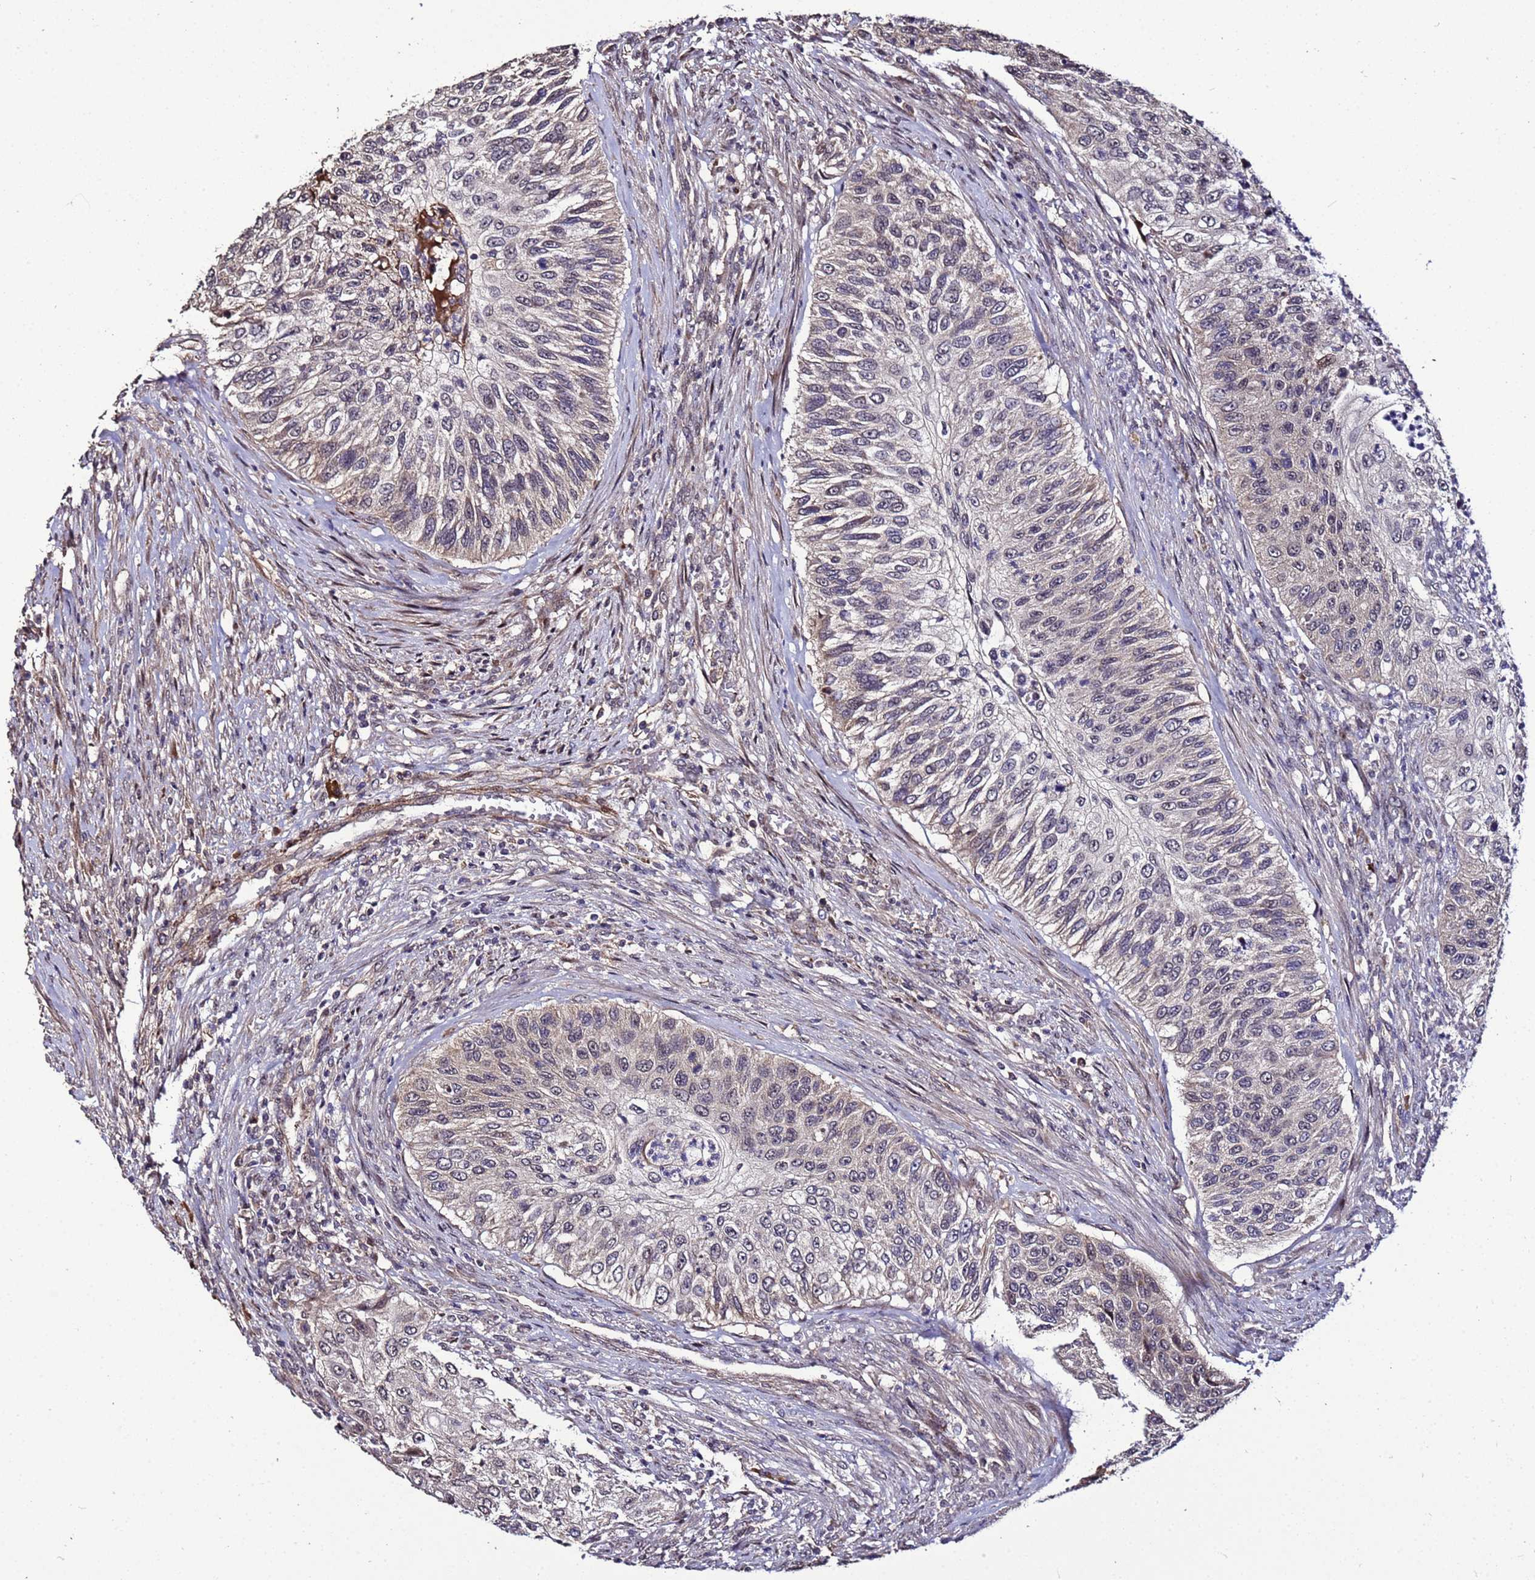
{"staining": {"intensity": "negative", "quantity": "none", "location": "none"}, "tissue": "urothelial cancer", "cell_type": "Tumor cells", "image_type": "cancer", "snomed": [{"axis": "morphology", "description": "Urothelial carcinoma, High grade"}, {"axis": "topography", "description": "Urinary bladder"}], "caption": "This is an IHC micrograph of human urothelial cancer. There is no expression in tumor cells.", "gene": "WNK4", "patient": {"sex": "female", "age": 60}}